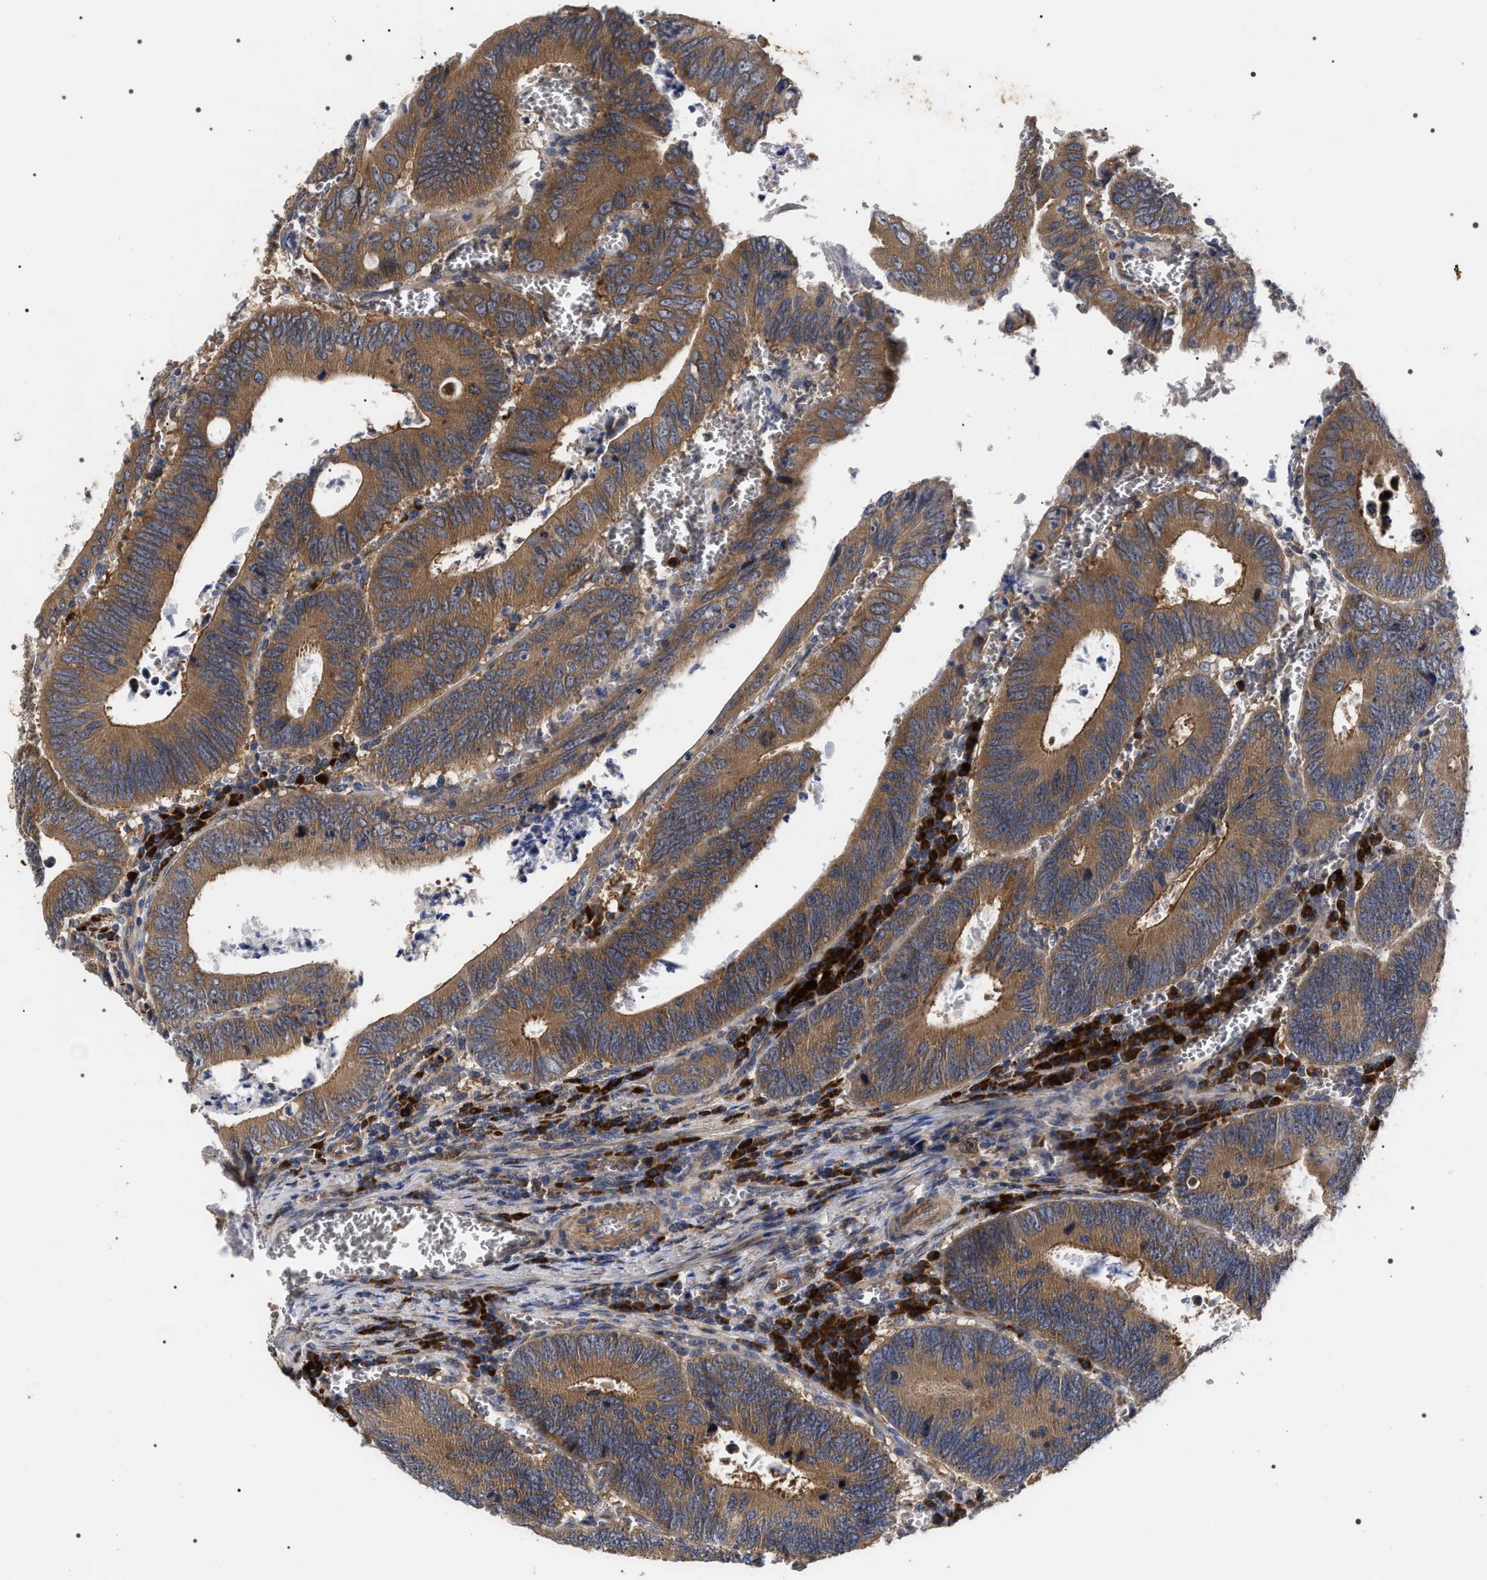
{"staining": {"intensity": "moderate", "quantity": ">75%", "location": "cytoplasmic/membranous"}, "tissue": "colorectal cancer", "cell_type": "Tumor cells", "image_type": "cancer", "snomed": [{"axis": "morphology", "description": "Inflammation, NOS"}, {"axis": "morphology", "description": "Adenocarcinoma, NOS"}, {"axis": "topography", "description": "Colon"}], "caption": "A brown stain highlights moderate cytoplasmic/membranous staining of a protein in human adenocarcinoma (colorectal) tumor cells.", "gene": "MIS18A", "patient": {"sex": "male", "age": 72}}